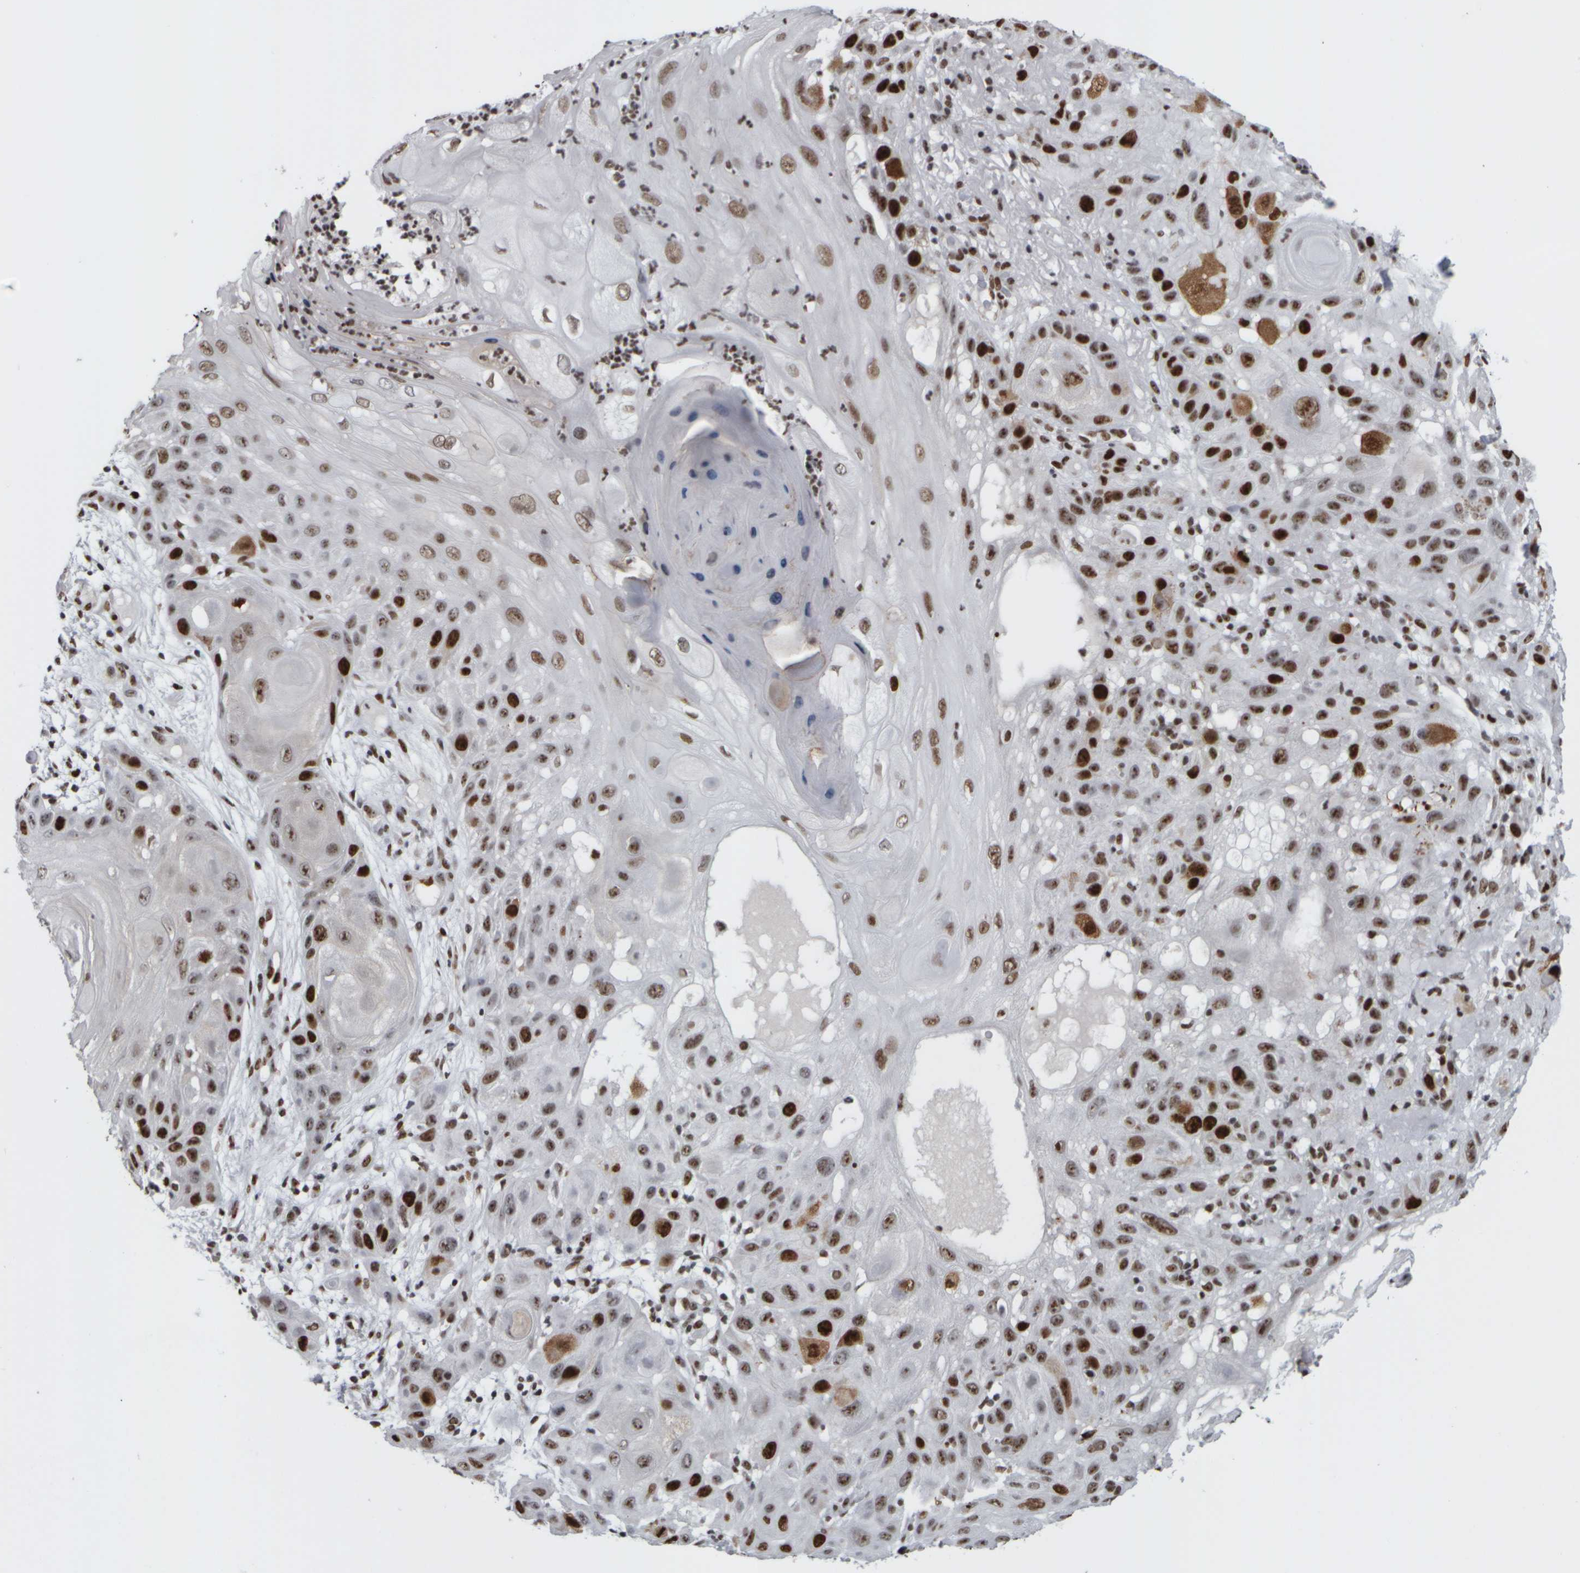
{"staining": {"intensity": "strong", "quantity": ">75%", "location": "nuclear"}, "tissue": "skin cancer", "cell_type": "Tumor cells", "image_type": "cancer", "snomed": [{"axis": "morphology", "description": "Squamous cell carcinoma, NOS"}, {"axis": "topography", "description": "Skin"}], "caption": "DAB (3,3'-diaminobenzidine) immunohistochemical staining of human skin cancer (squamous cell carcinoma) exhibits strong nuclear protein staining in approximately >75% of tumor cells.", "gene": "TOP2B", "patient": {"sex": "female", "age": 96}}